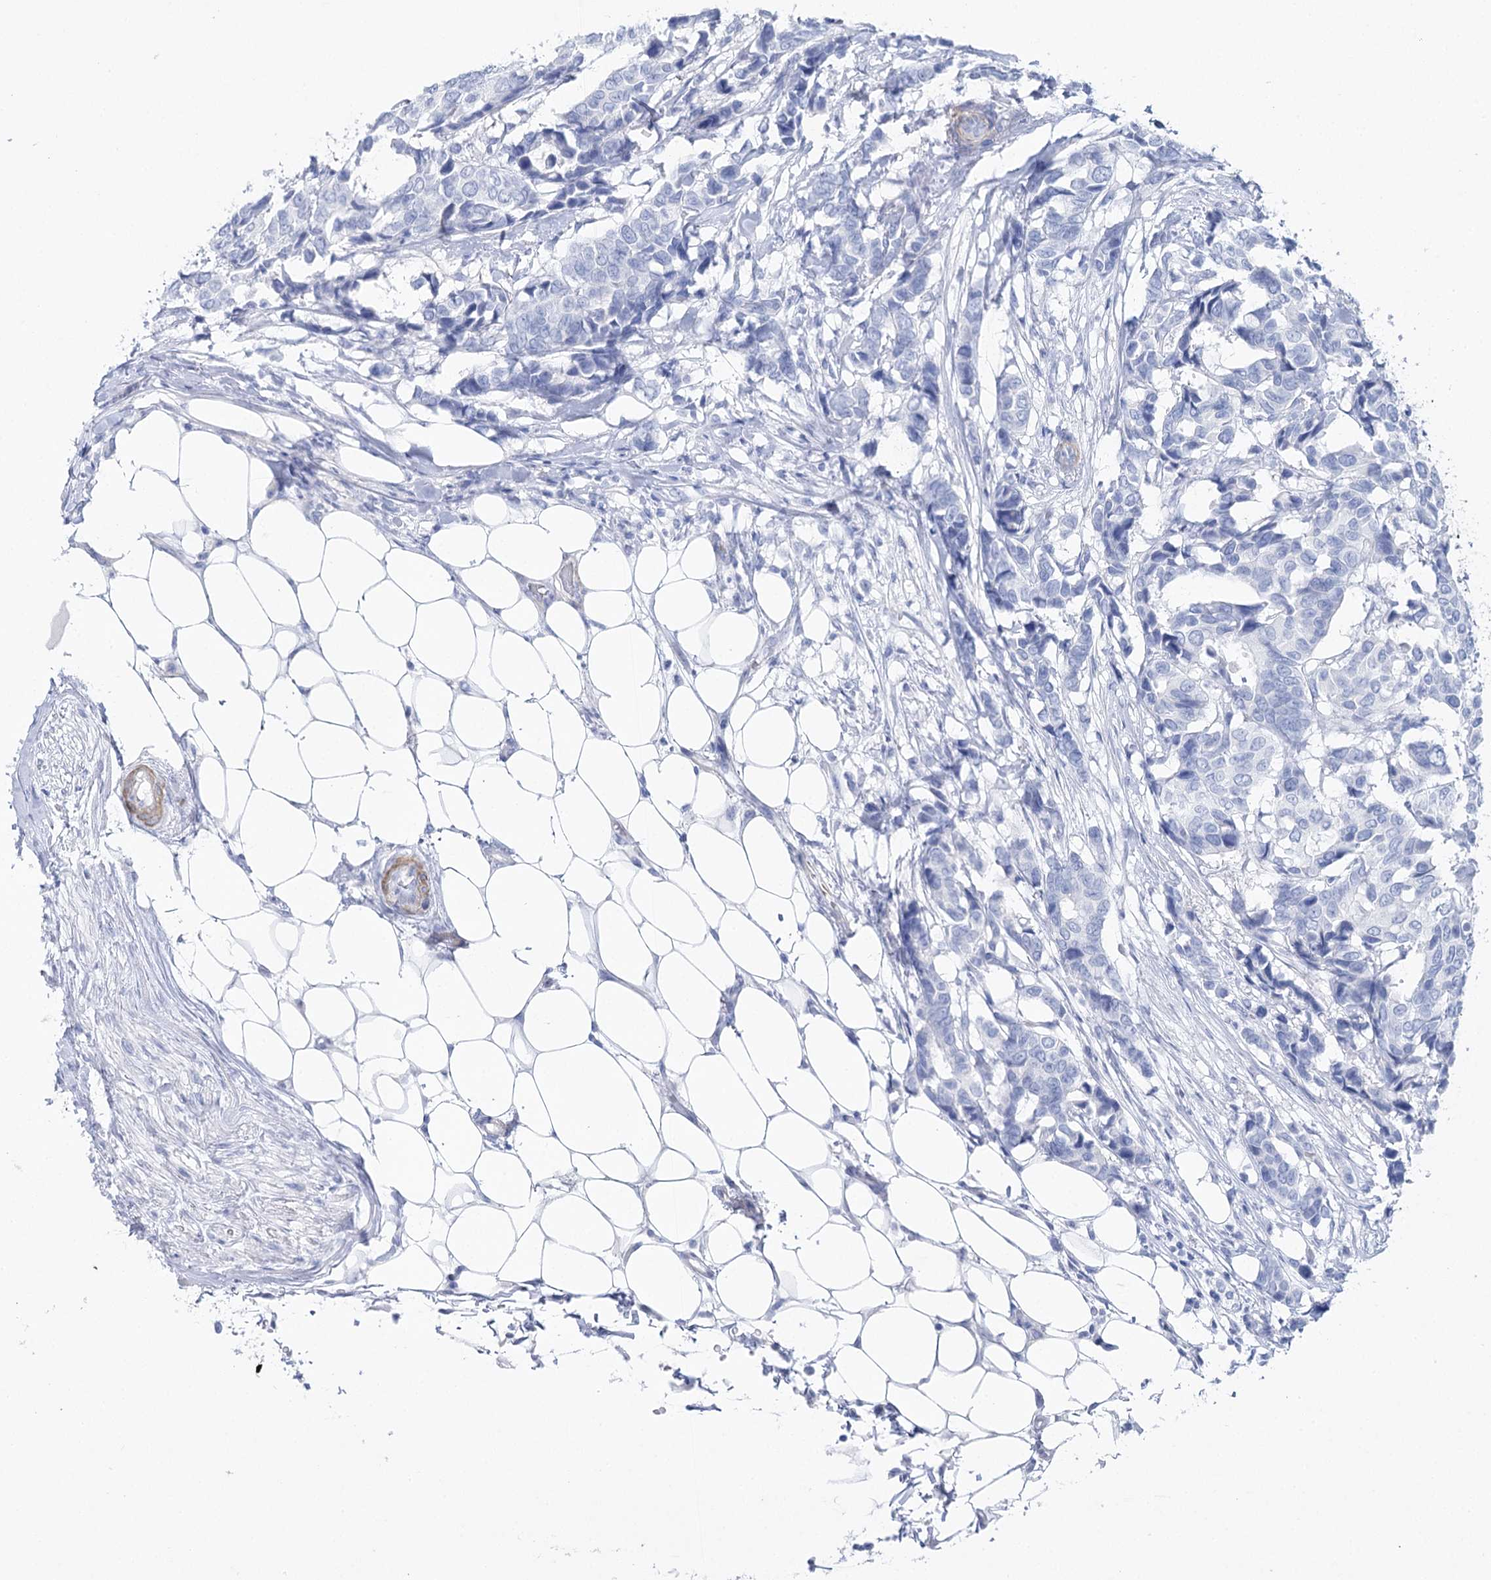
{"staining": {"intensity": "negative", "quantity": "none", "location": "none"}, "tissue": "breast cancer", "cell_type": "Tumor cells", "image_type": "cancer", "snomed": [{"axis": "morphology", "description": "Duct carcinoma"}, {"axis": "topography", "description": "Breast"}], "caption": "A micrograph of intraductal carcinoma (breast) stained for a protein exhibits no brown staining in tumor cells. (Brightfield microscopy of DAB immunohistochemistry (IHC) at high magnification).", "gene": "CSN3", "patient": {"sex": "female", "age": 87}}